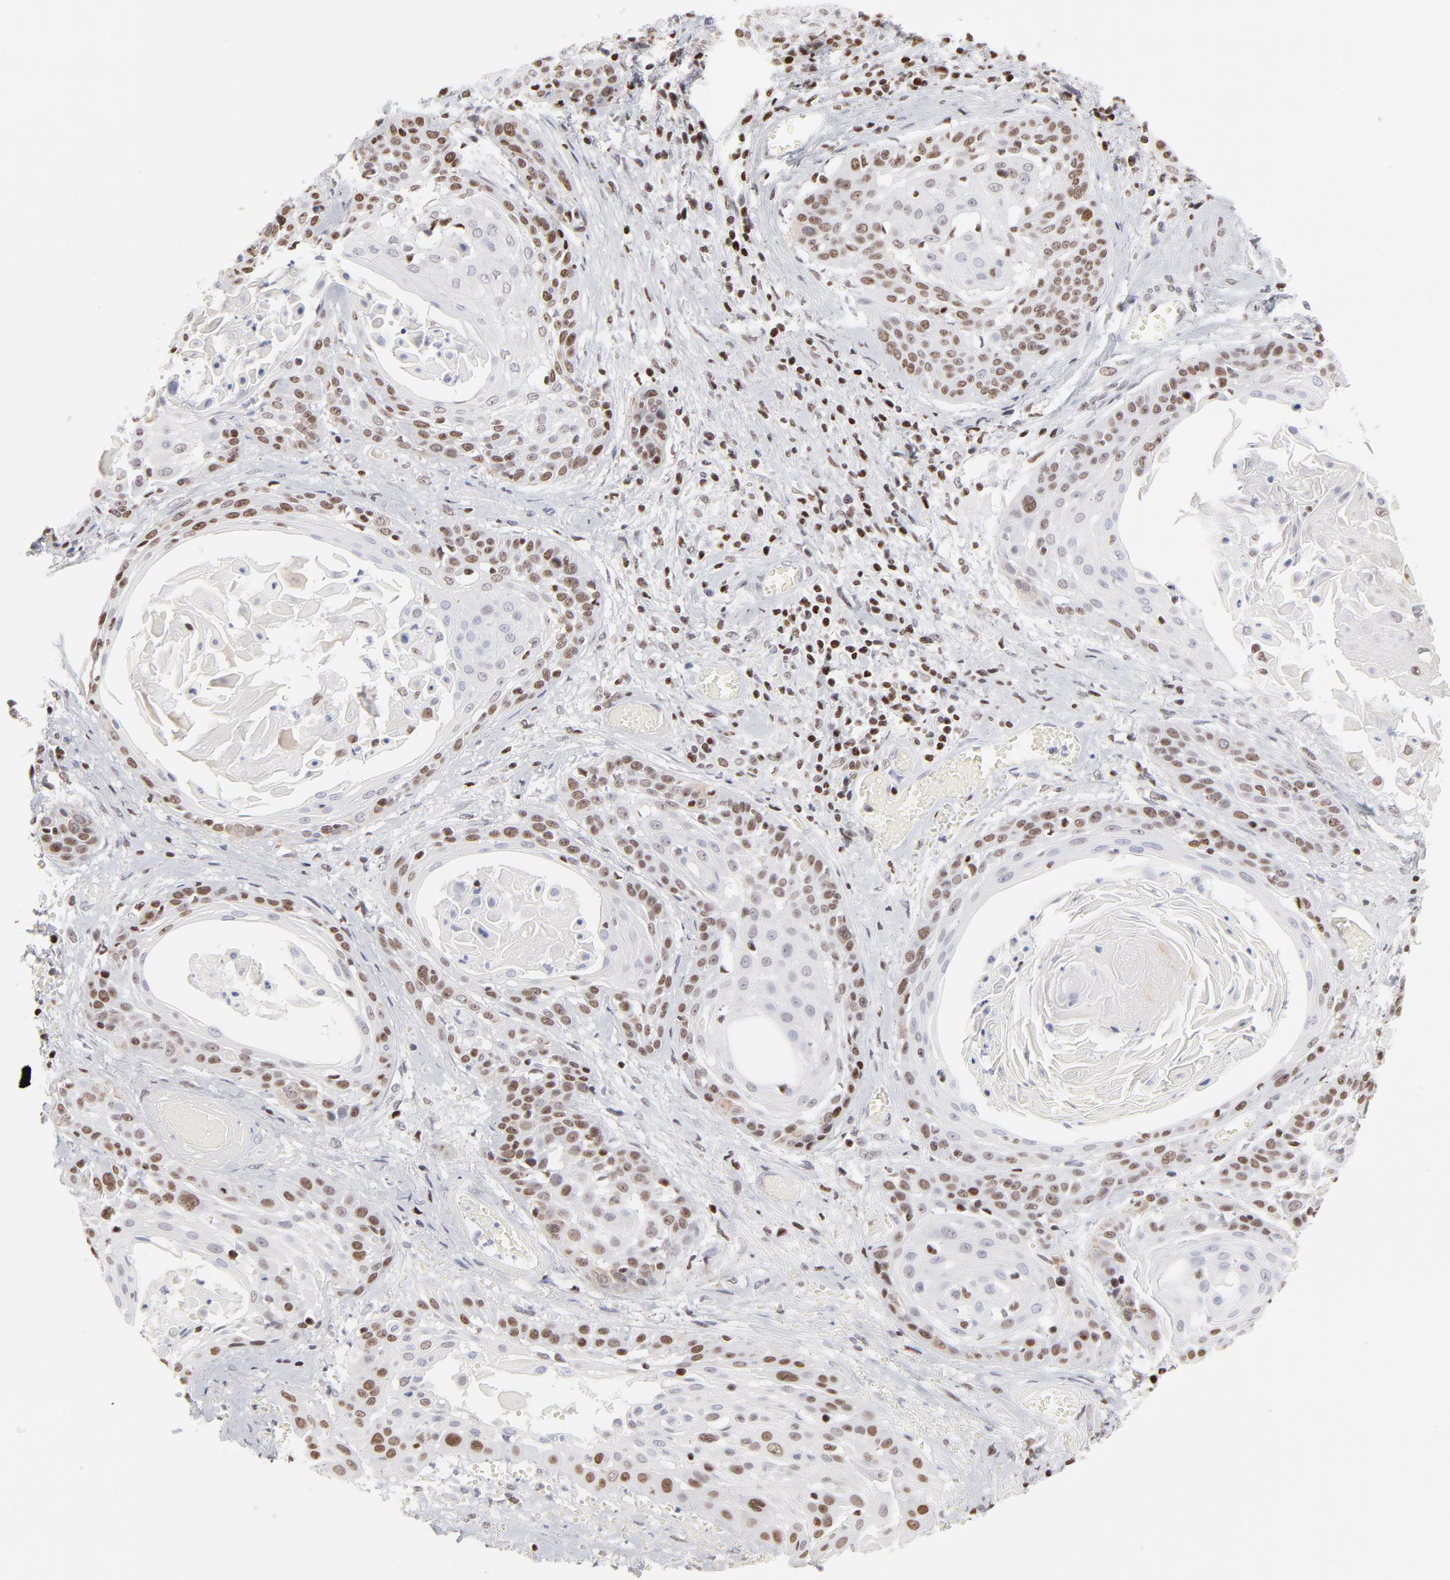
{"staining": {"intensity": "moderate", "quantity": "25%-75%", "location": "nuclear"}, "tissue": "cervical cancer", "cell_type": "Tumor cells", "image_type": "cancer", "snomed": [{"axis": "morphology", "description": "Squamous cell carcinoma, NOS"}, {"axis": "topography", "description": "Cervix"}], "caption": "IHC staining of cervical cancer (squamous cell carcinoma), which shows medium levels of moderate nuclear positivity in about 25%-75% of tumor cells indicating moderate nuclear protein positivity. The staining was performed using DAB (3,3'-diaminobenzidine) (brown) for protein detection and nuclei were counterstained in hematoxylin (blue).", "gene": "PARP1", "patient": {"sex": "female", "age": 57}}